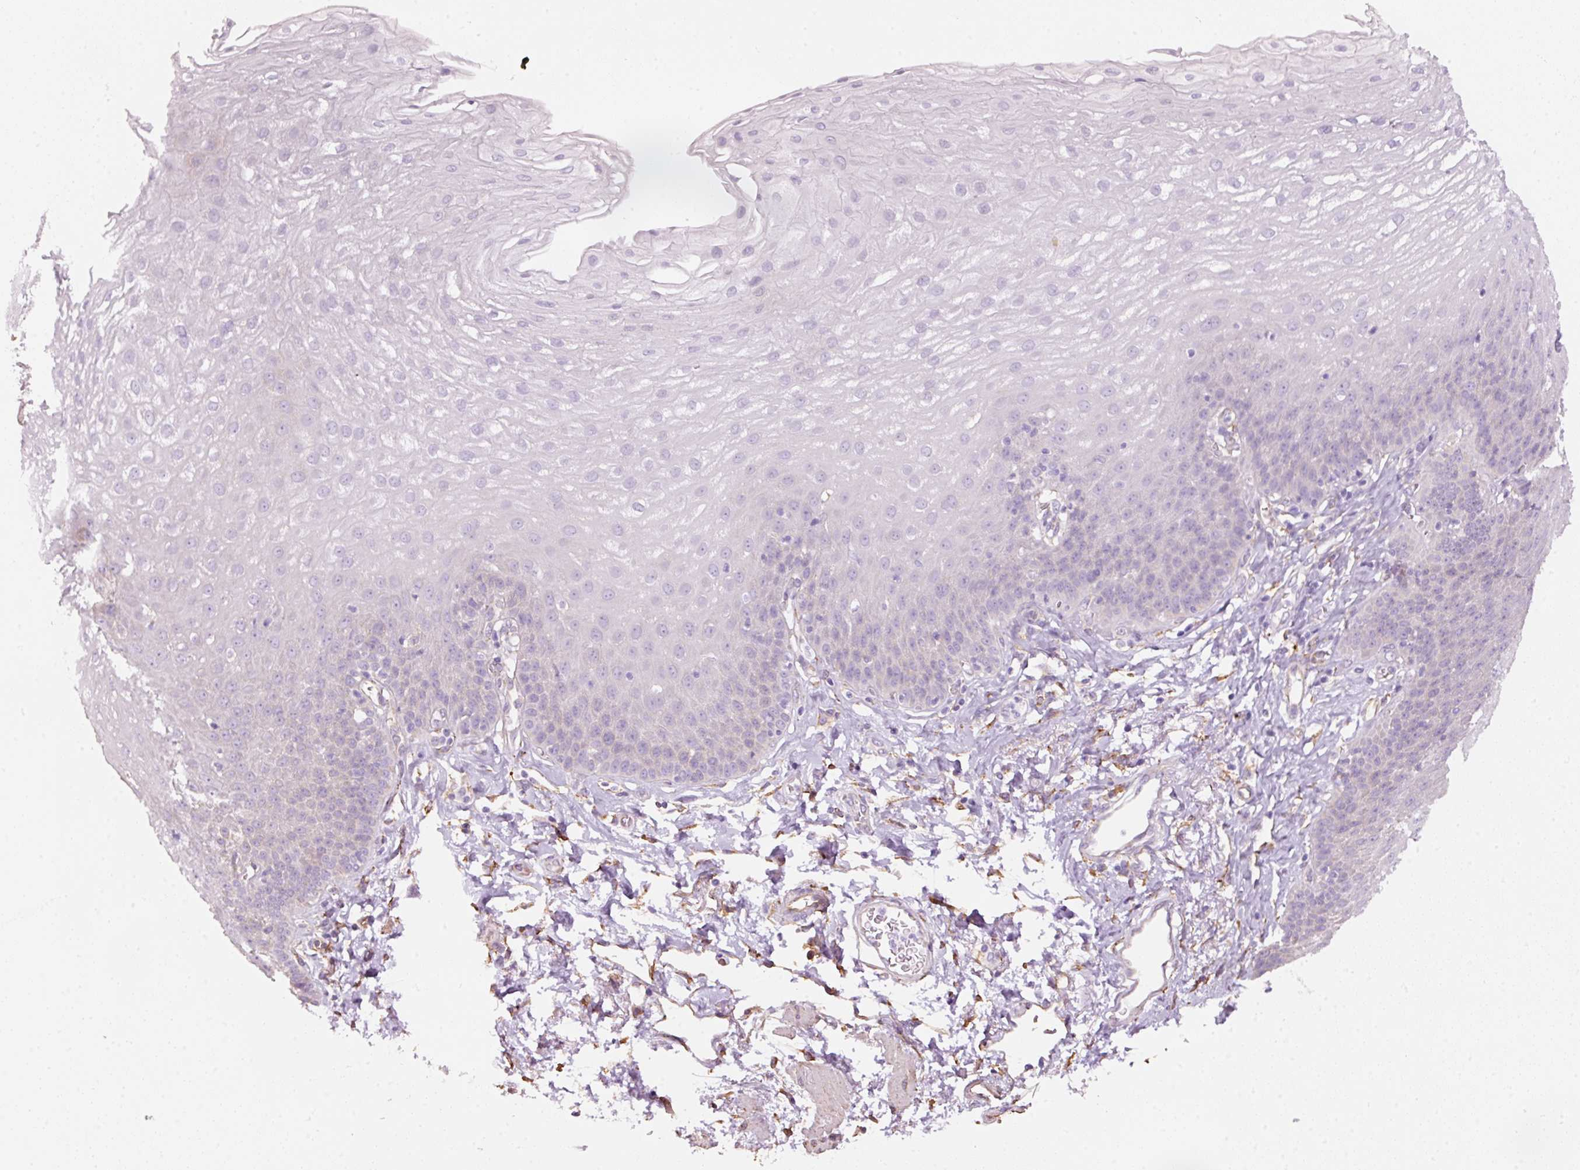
{"staining": {"intensity": "negative", "quantity": "none", "location": "none"}, "tissue": "esophagus", "cell_type": "Squamous epithelial cells", "image_type": "normal", "snomed": [{"axis": "morphology", "description": "Normal tissue, NOS"}, {"axis": "topography", "description": "Esophagus"}], "caption": "IHC of normal human esophagus displays no positivity in squamous epithelial cells. (IHC, brightfield microscopy, high magnification).", "gene": "GCG", "patient": {"sex": "female", "age": 81}}